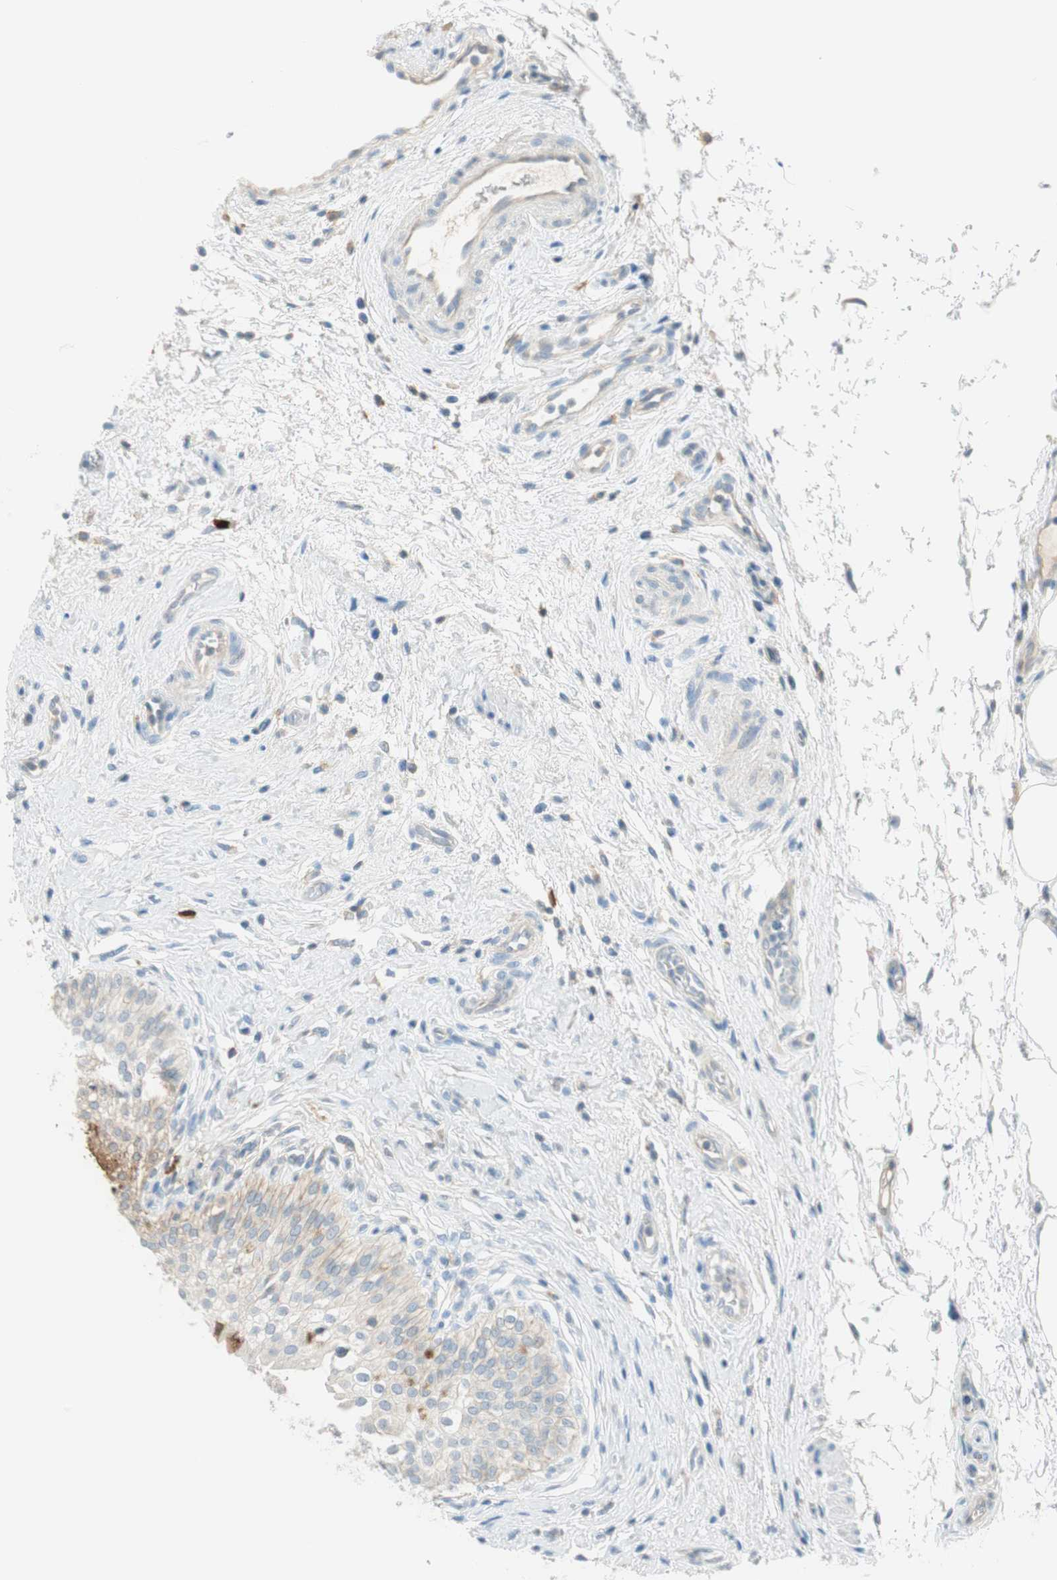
{"staining": {"intensity": "weak", "quantity": "<25%", "location": "cytoplasmic/membranous"}, "tissue": "urinary bladder", "cell_type": "Urothelial cells", "image_type": "normal", "snomed": [{"axis": "morphology", "description": "Normal tissue, NOS"}, {"axis": "morphology", "description": "Urothelial carcinoma, High grade"}, {"axis": "topography", "description": "Urinary bladder"}], "caption": "Immunohistochemistry photomicrograph of unremarkable urinary bladder: human urinary bladder stained with DAB (3,3'-diaminobenzidine) reveals no significant protein positivity in urothelial cells. (DAB (3,3'-diaminobenzidine) IHC visualized using brightfield microscopy, high magnification).", "gene": "PTTG1", "patient": {"sex": "male", "age": 46}}